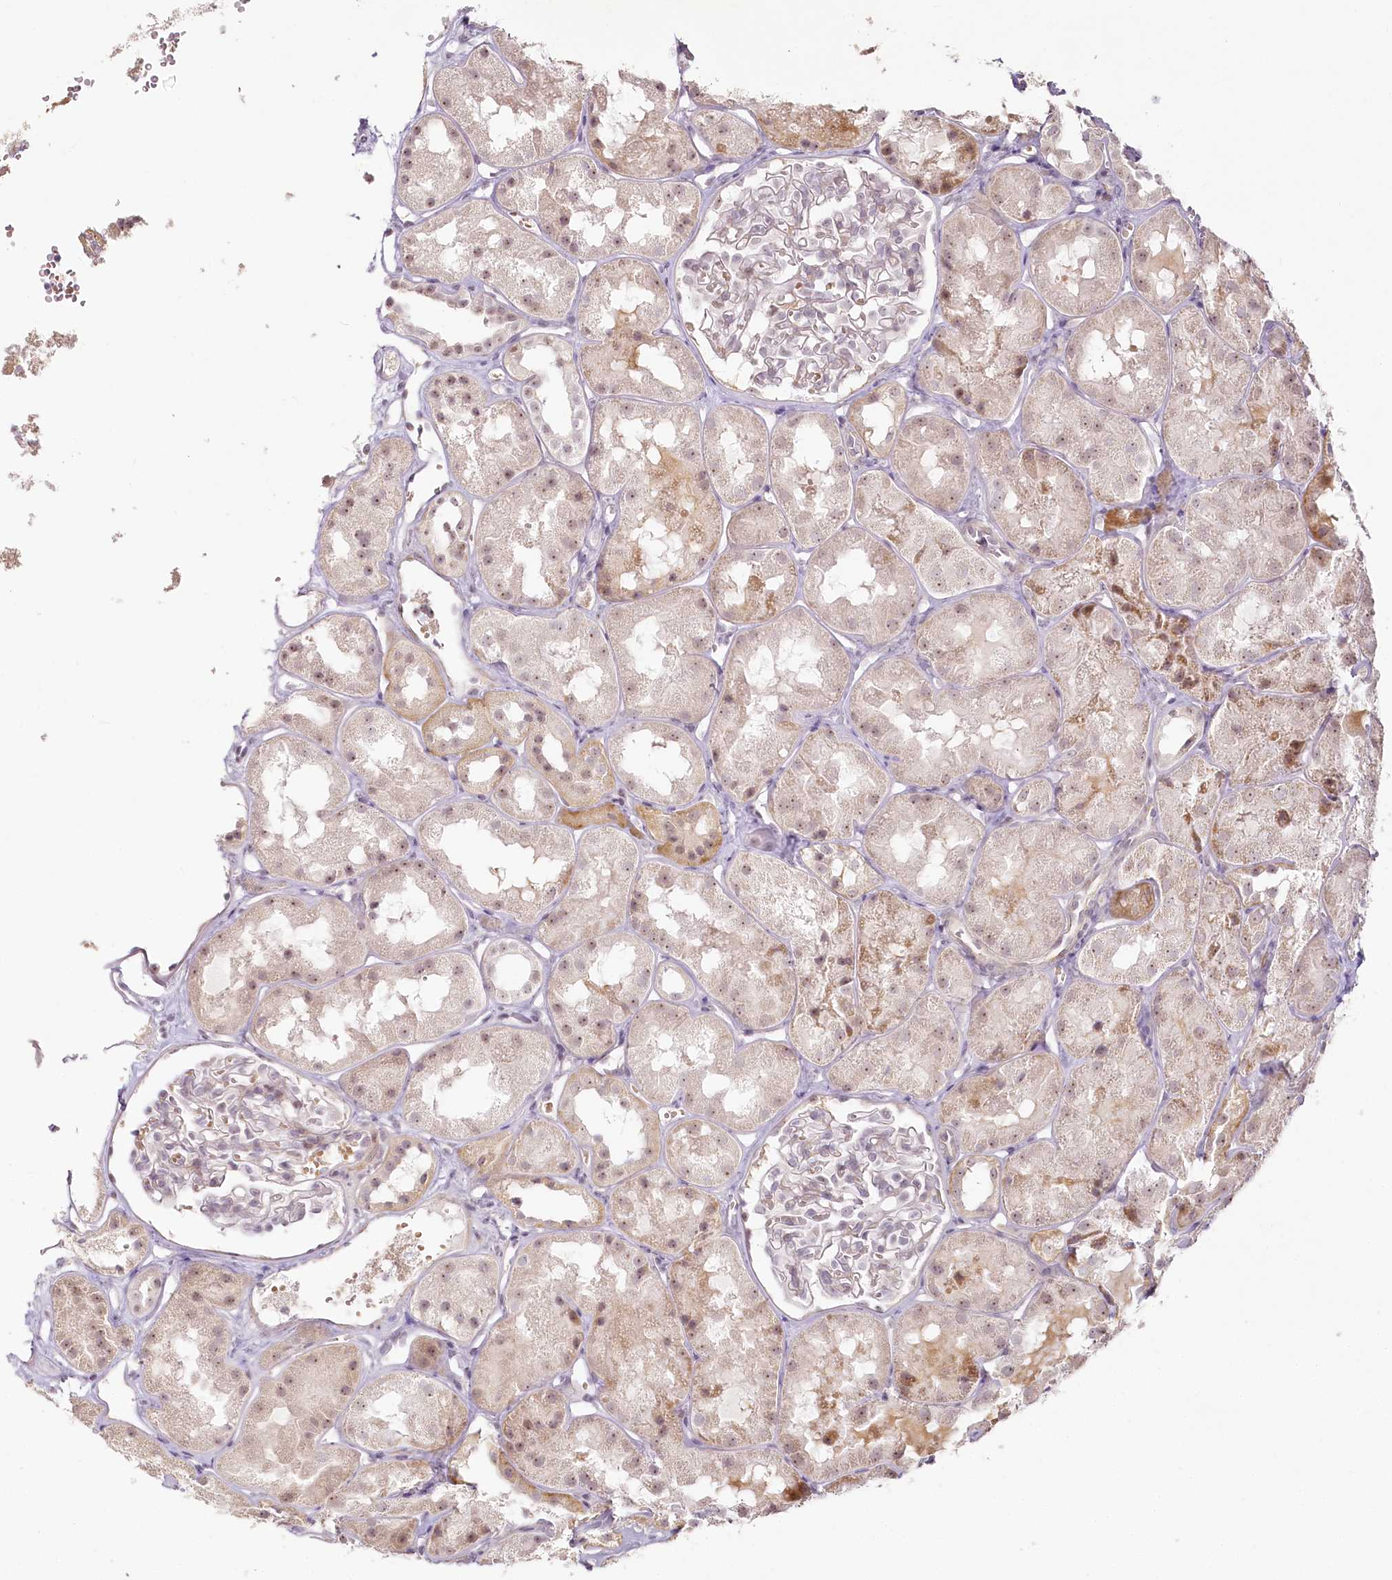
{"staining": {"intensity": "negative", "quantity": "none", "location": "none"}, "tissue": "kidney", "cell_type": "Cells in glomeruli", "image_type": "normal", "snomed": [{"axis": "morphology", "description": "Normal tissue, NOS"}, {"axis": "topography", "description": "Kidney"}], "caption": "High magnification brightfield microscopy of unremarkable kidney stained with DAB (brown) and counterstained with hematoxylin (blue): cells in glomeruli show no significant staining.", "gene": "EXOSC7", "patient": {"sex": "male", "age": 16}}